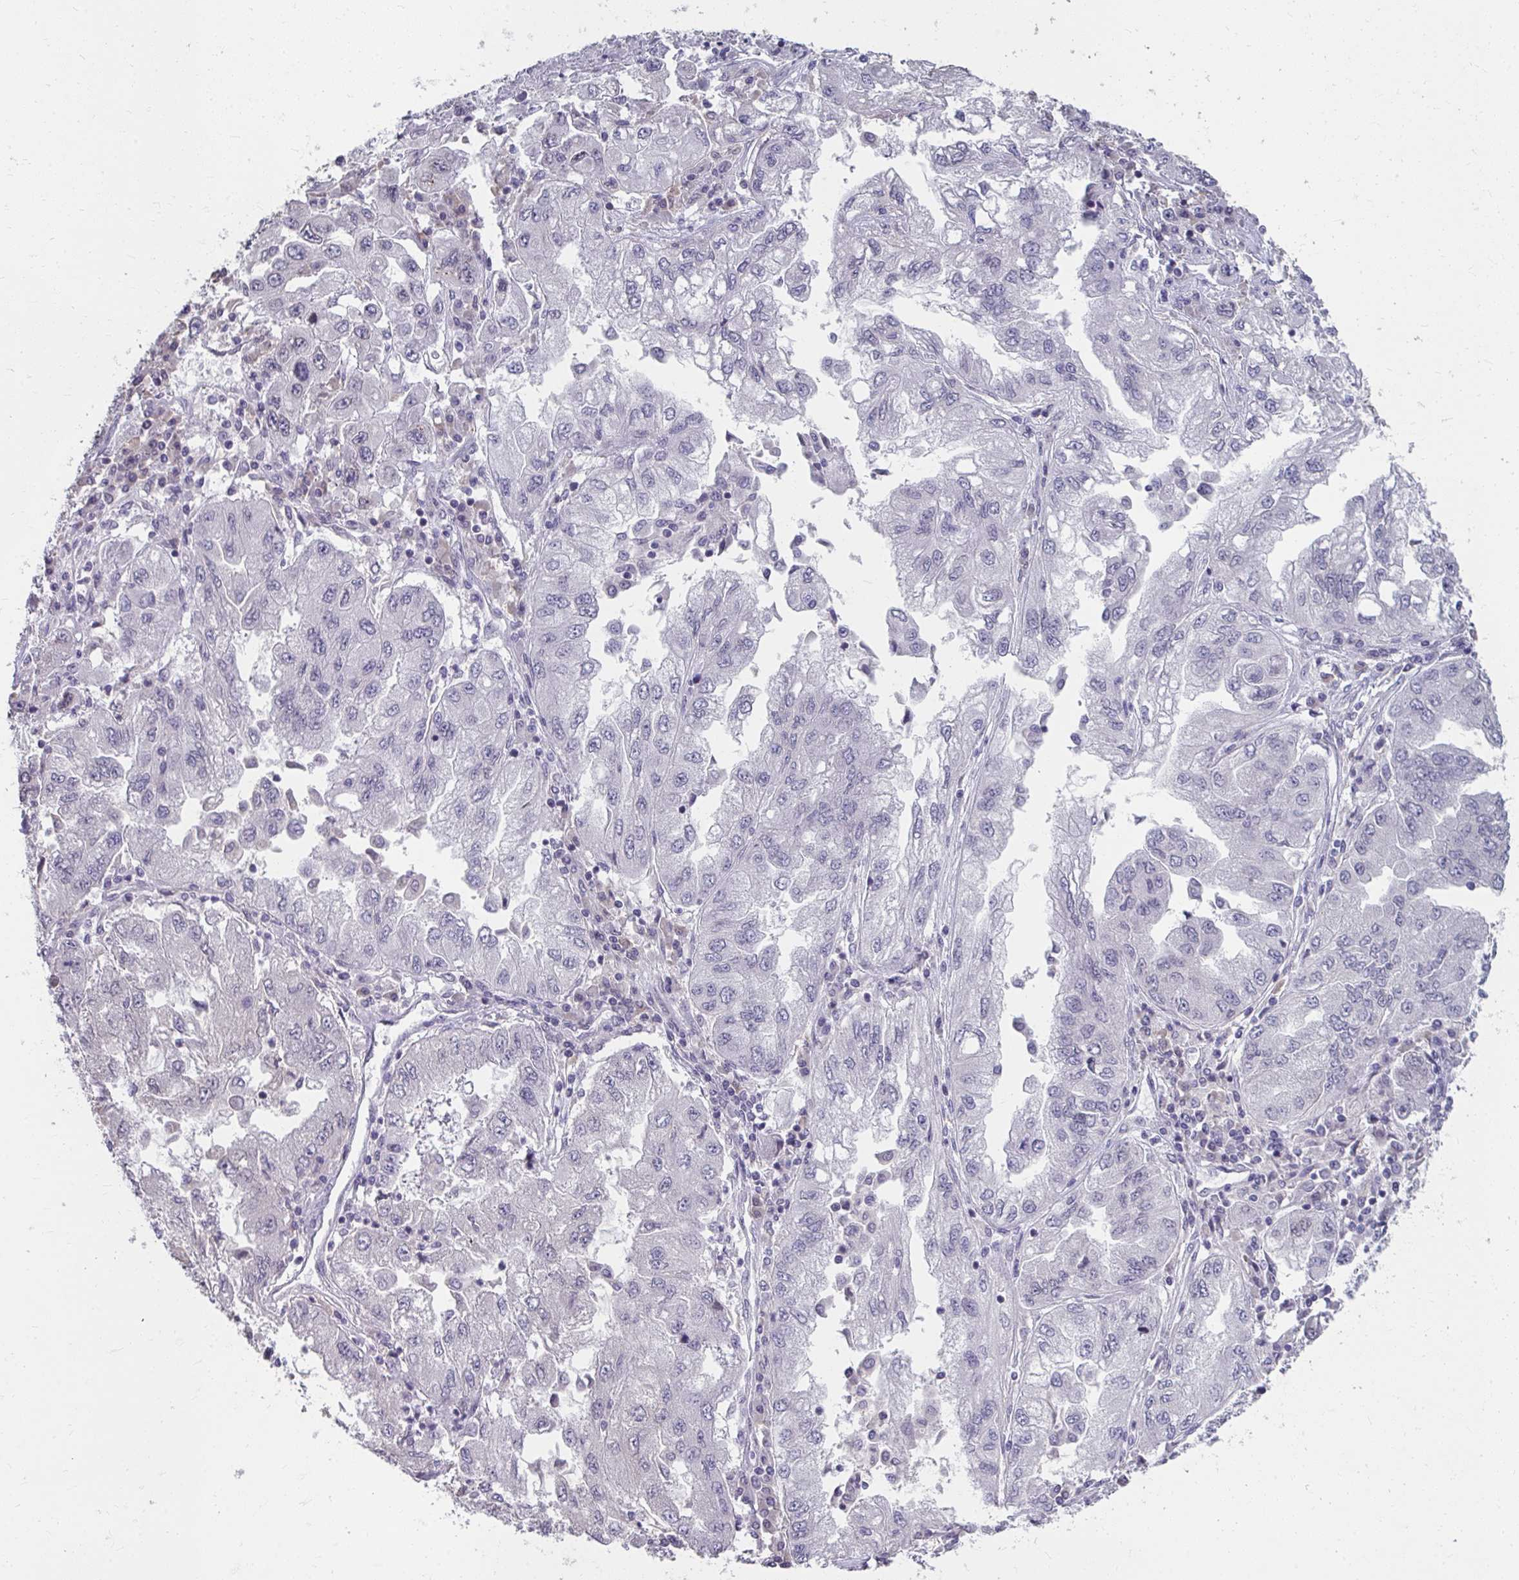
{"staining": {"intensity": "negative", "quantity": "none", "location": "none"}, "tissue": "lung cancer", "cell_type": "Tumor cells", "image_type": "cancer", "snomed": [{"axis": "morphology", "description": "Adenocarcinoma, NOS"}, {"axis": "morphology", "description": "Adenocarcinoma primary or metastatic"}, {"axis": "topography", "description": "Lung"}], "caption": "This is a histopathology image of immunohistochemistry staining of lung cancer (adenocarcinoma), which shows no positivity in tumor cells.", "gene": "NUP133", "patient": {"sex": "male", "age": 74}}